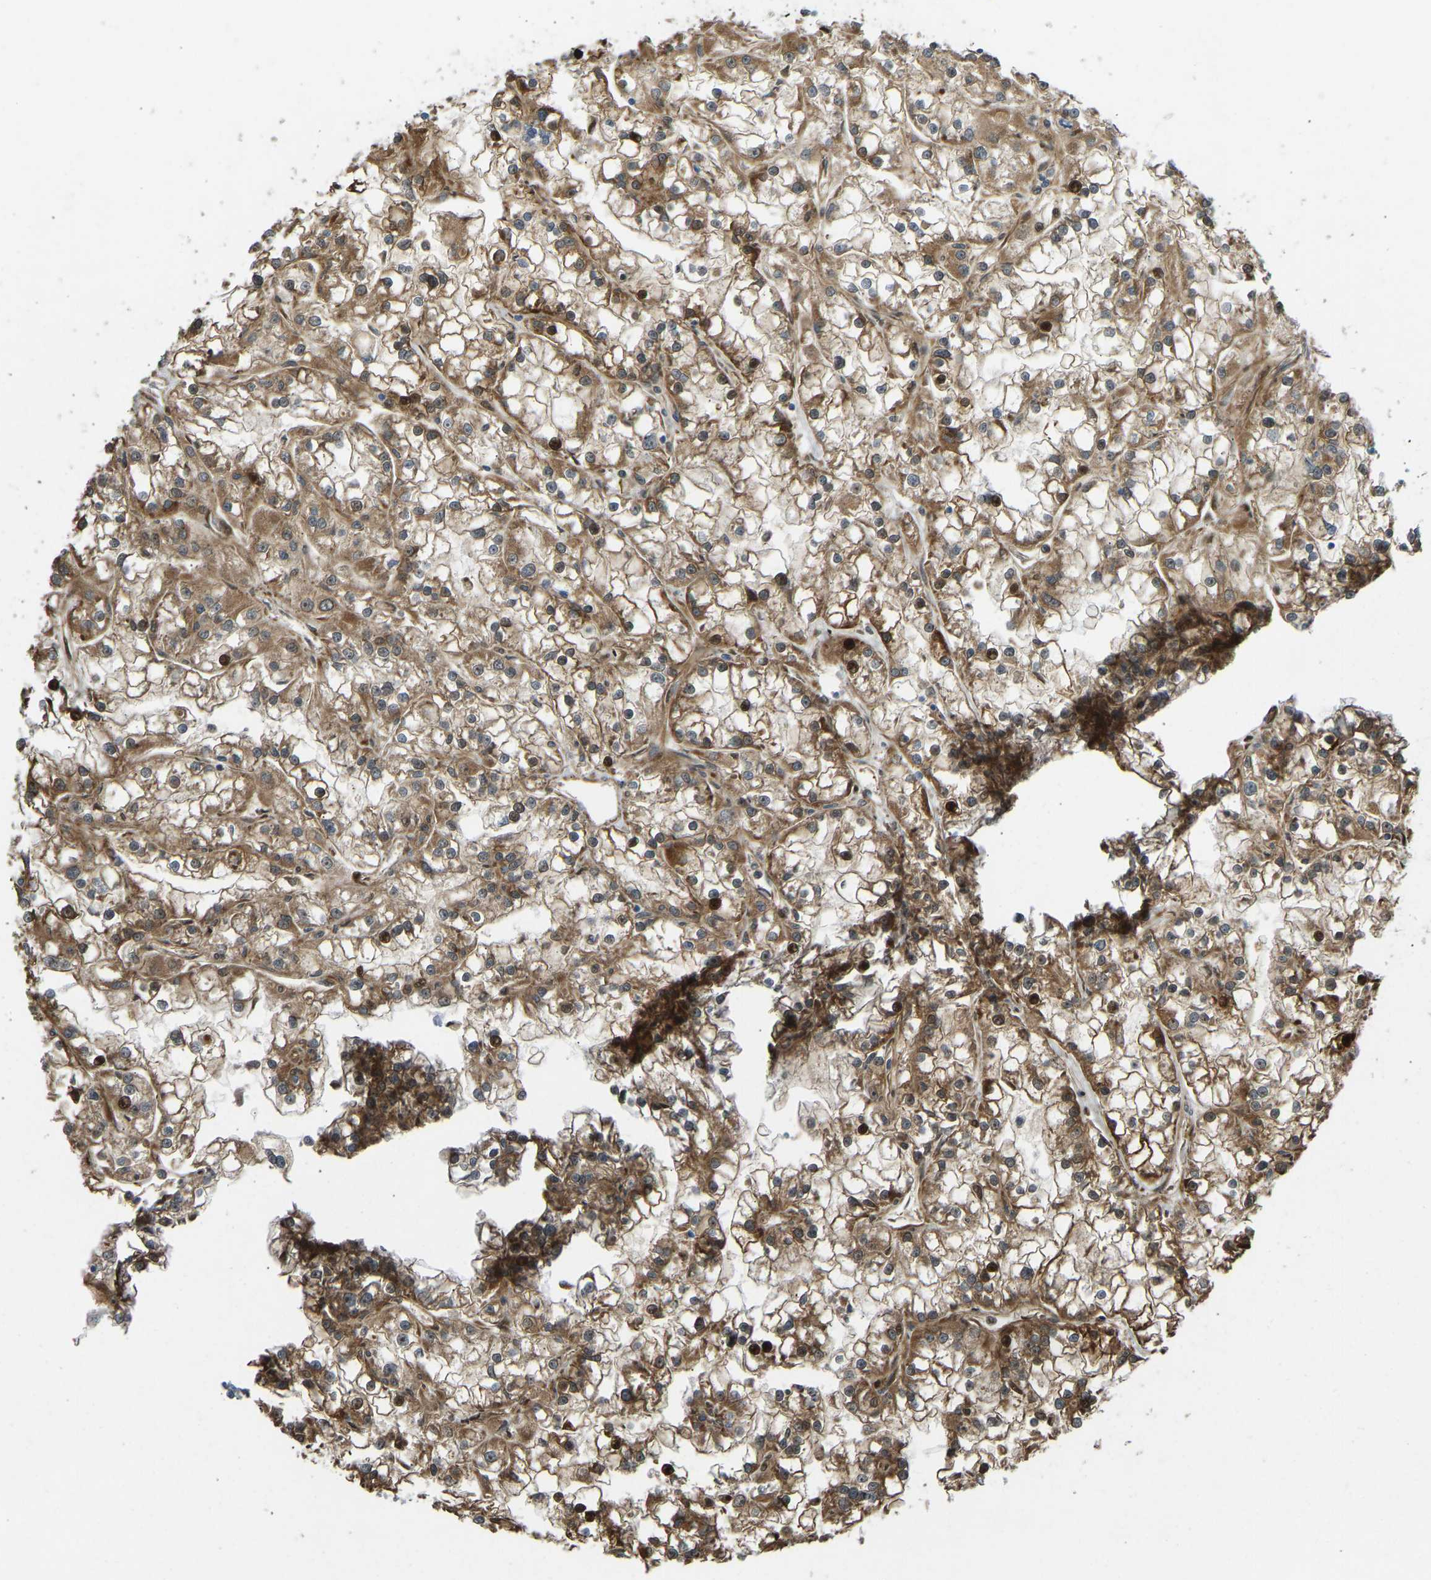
{"staining": {"intensity": "moderate", "quantity": ">75%", "location": "cytoplasmic/membranous"}, "tissue": "renal cancer", "cell_type": "Tumor cells", "image_type": "cancer", "snomed": [{"axis": "morphology", "description": "Adenocarcinoma, NOS"}, {"axis": "topography", "description": "Kidney"}], "caption": "High-power microscopy captured an immunohistochemistry histopathology image of renal cancer, revealing moderate cytoplasmic/membranous staining in about >75% of tumor cells.", "gene": "OS9", "patient": {"sex": "female", "age": 52}}